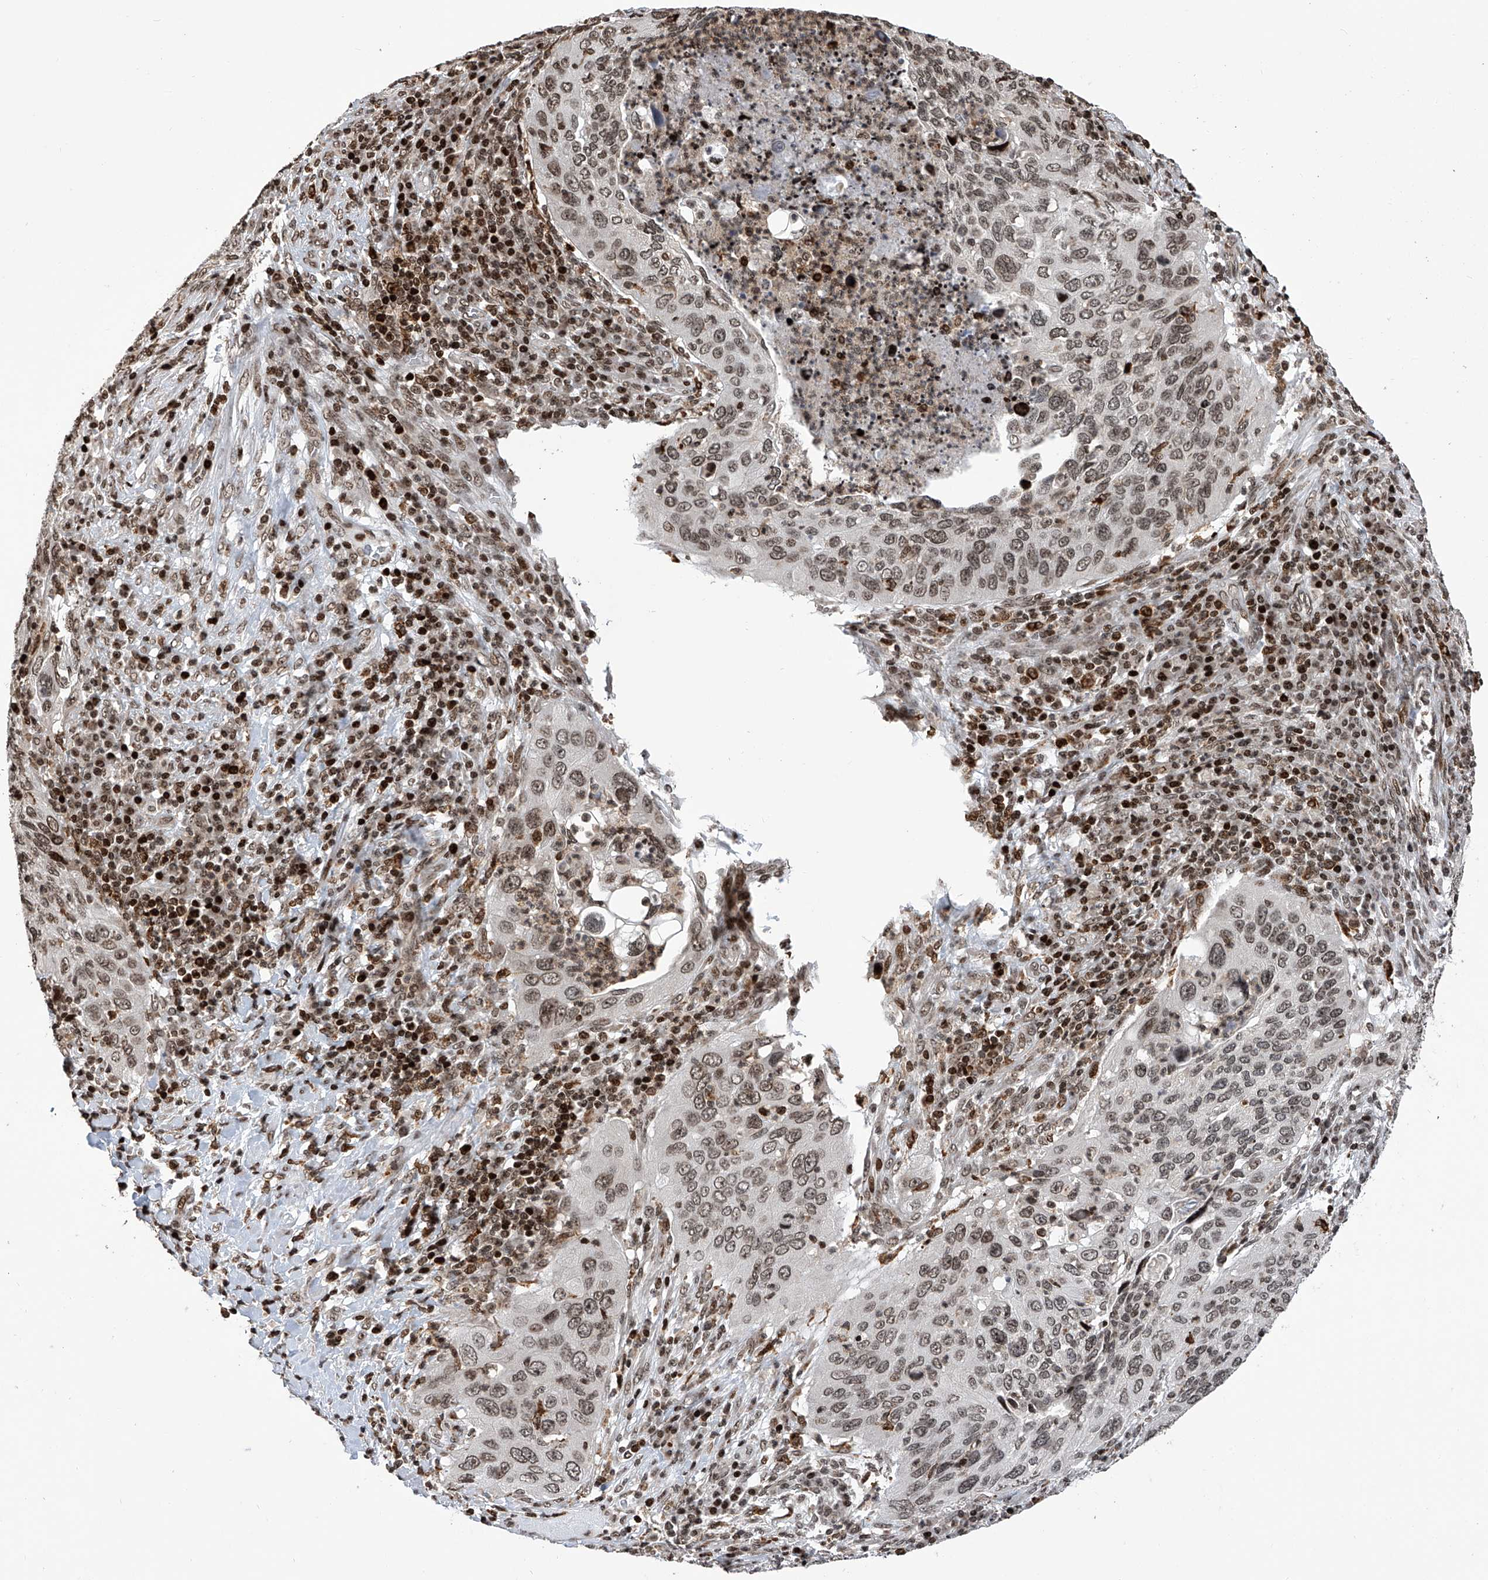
{"staining": {"intensity": "moderate", "quantity": ">75%", "location": "nuclear"}, "tissue": "cervical cancer", "cell_type": "Tumor cells", "image_type": "cancer", "snomed": [{"axis": "morphology", "description": "Squamous cell carcinoma, NOS"}, {"axis": "topography", "description": "Cervix"}], "caption": "This is a histology image of IHC staining of squamous cell carcinoma (cervical), which shows moderate staining in the nuclear of tumor cells.", "gene": "PAK1IP1", "patient": {"sex": "female", "age": 38}}